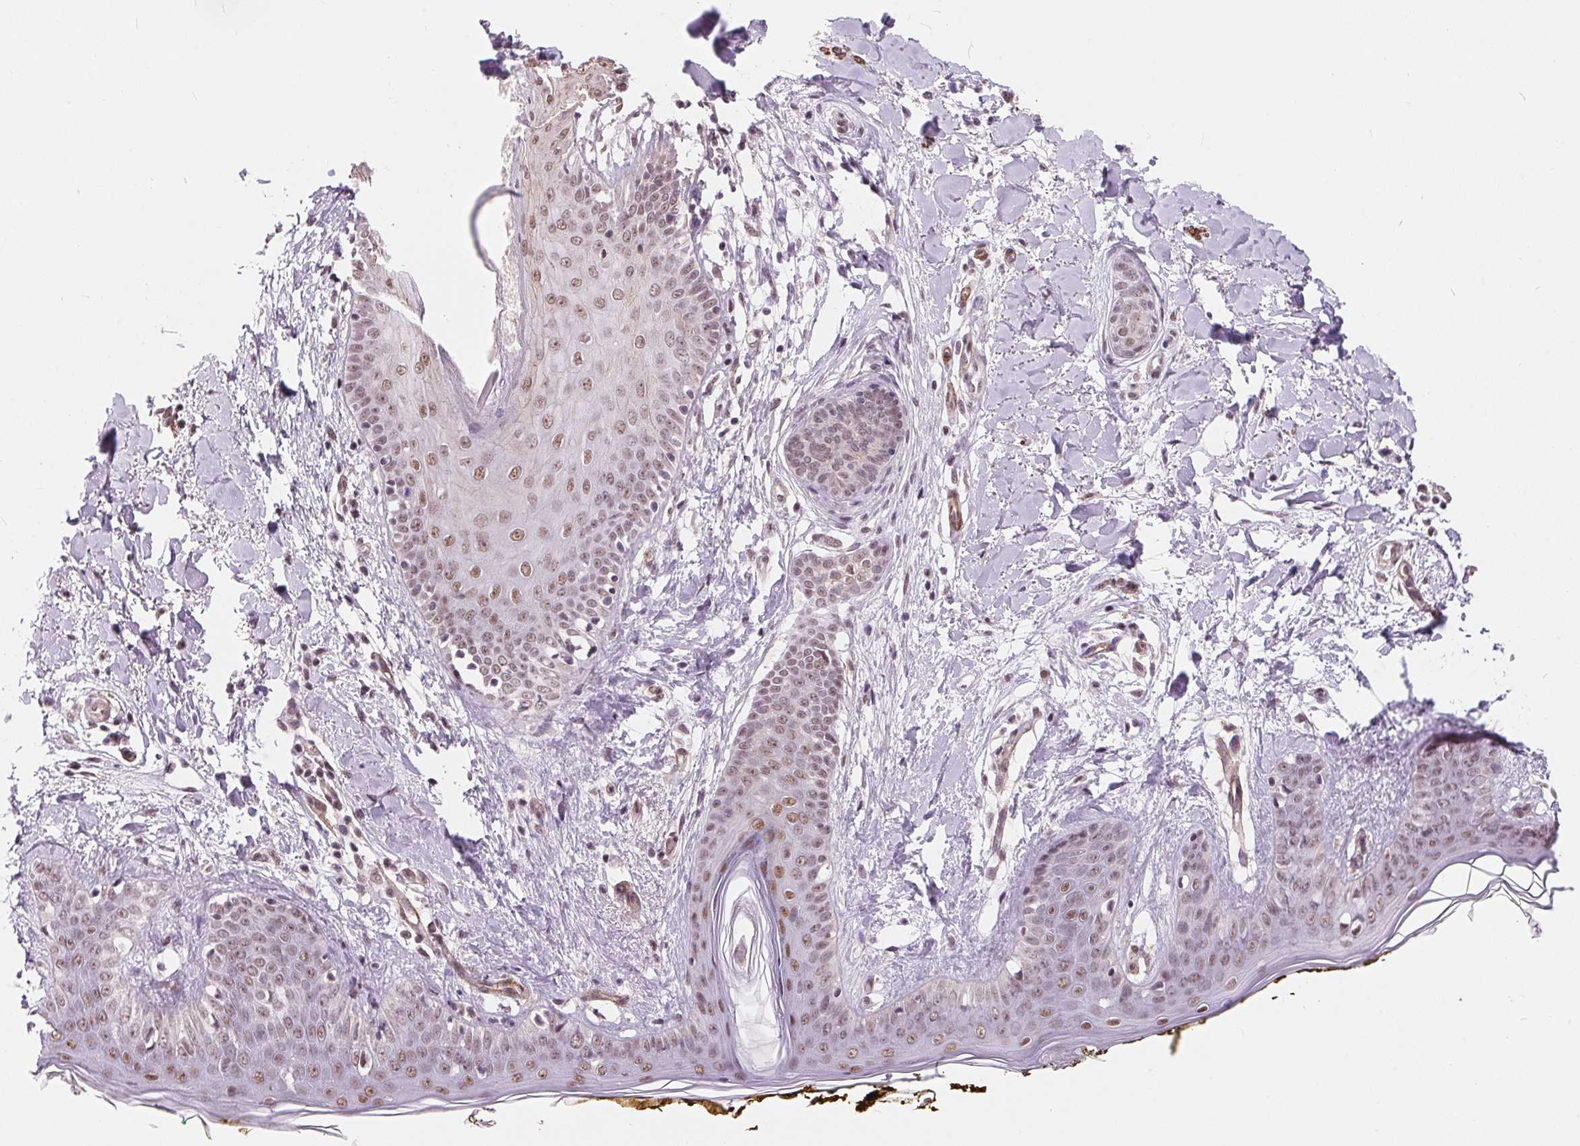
{"staining": {"intensity": "weak", "quantity": ">75%", "location": "nuclear"}, "tissue": "skin", "cell_type": "Fibroblasts", "image_type": "normal", "snomed": [{"axis": "morphology", "description": "Normal tissue, NOS"}, {"axis": "topography", "description": "Skin"}], "caption": "Skin stained with immunohistochemistry (IHC) demonstrates weak nuclear expression in about >75% of fibroblasts. Ihc stains the protein in brown and the nuclei are stained blue.", "gene": "BCAT1", "patient": {"sex": "female", "age": 34}}